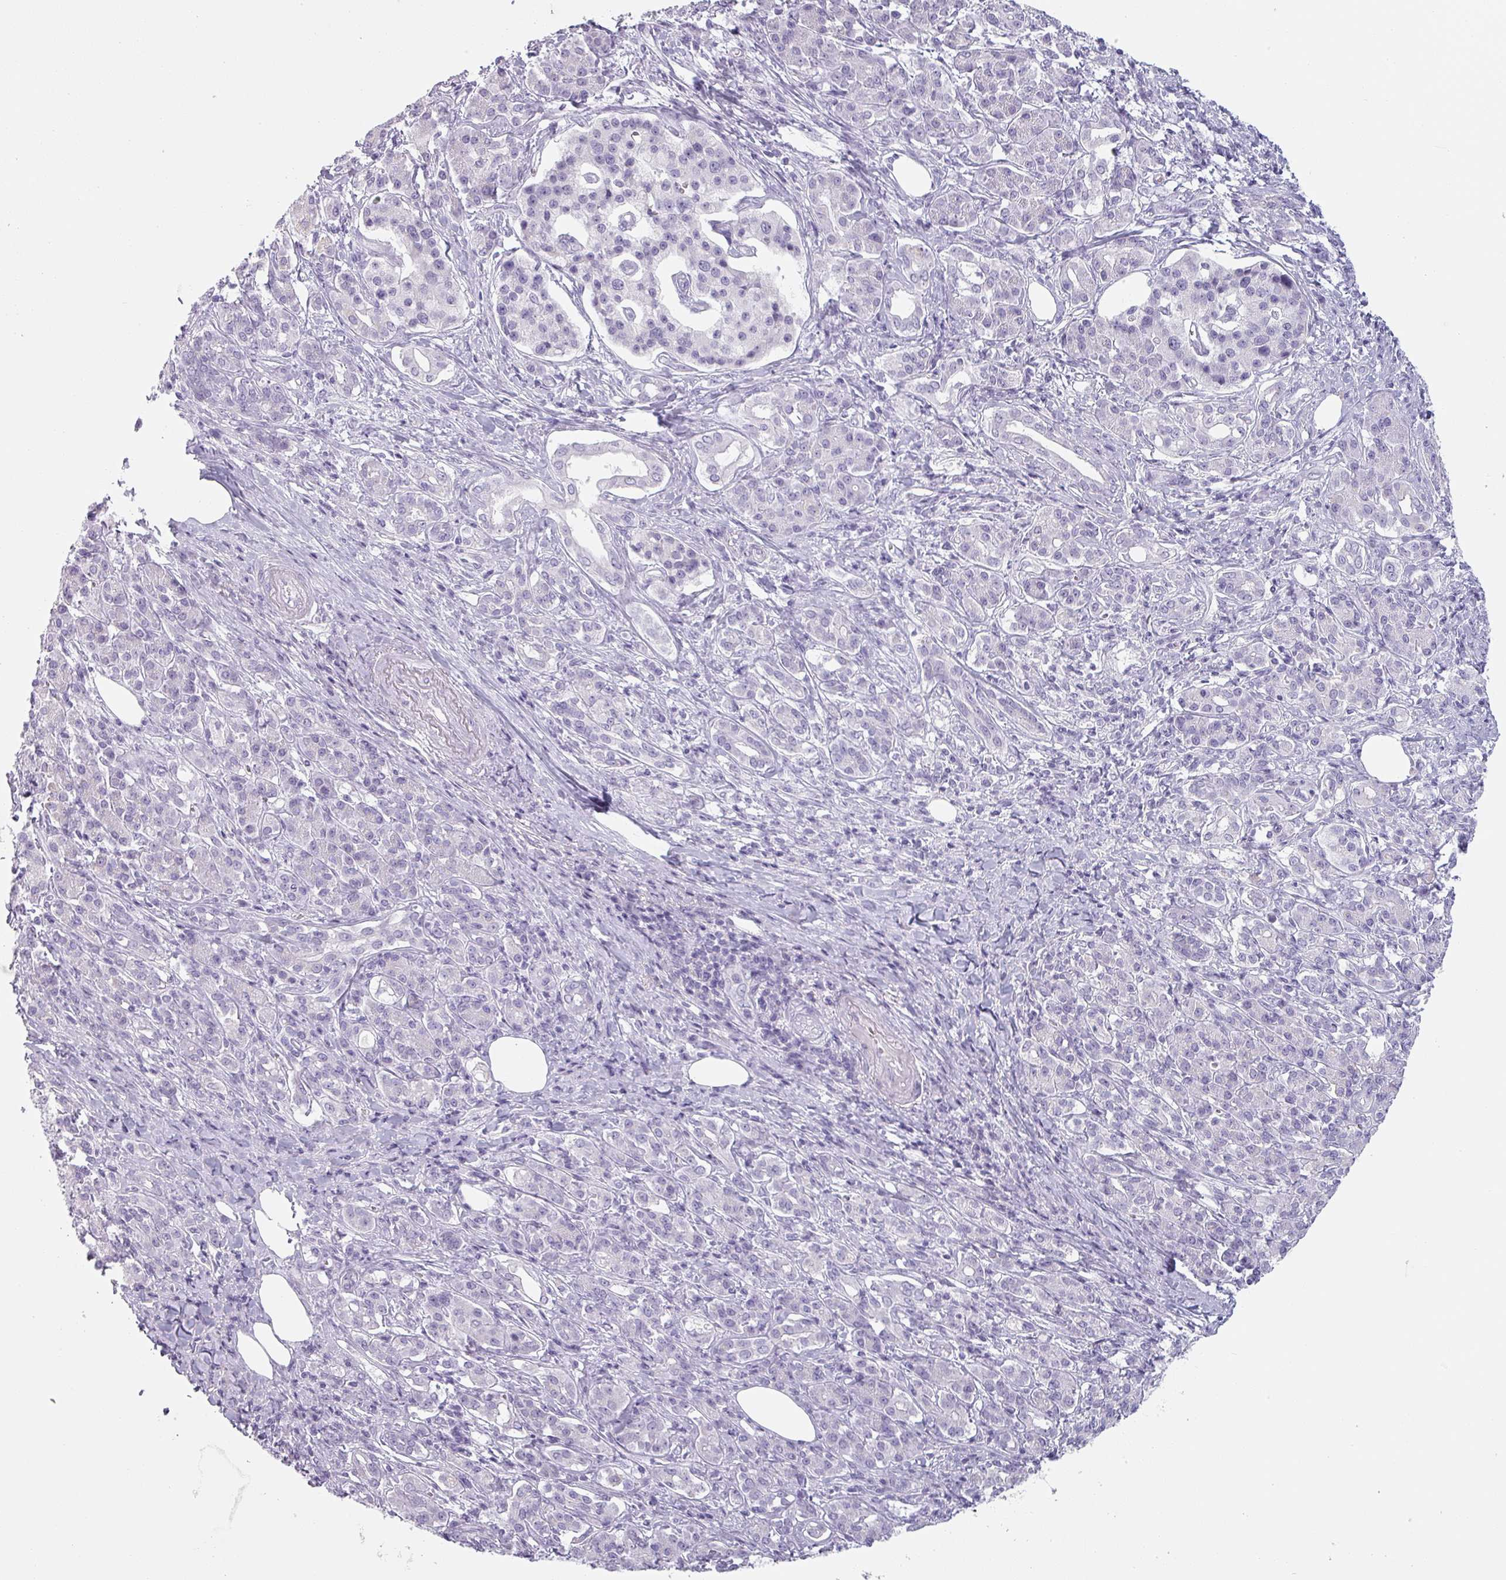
{"staining": {"intensity": "negative", "quantity": "none", "location": "none"}, "tissue": "pancreatic cancer", "cell_type": "Tumor cells", "image_type": "cancer", "snomed": [{"axis": "morphology", "description": "Adenocarcinoma, NOS"}, {"axis": "topography", "description": "Pancreas"}], "caption": "A histopathology image of pancreatic adenocarcinoma stained for a protein demonstrates no brown staining in tumor cells.", "gene": "SFTPA1", "patient": {"sex": "male", "age": 63}}